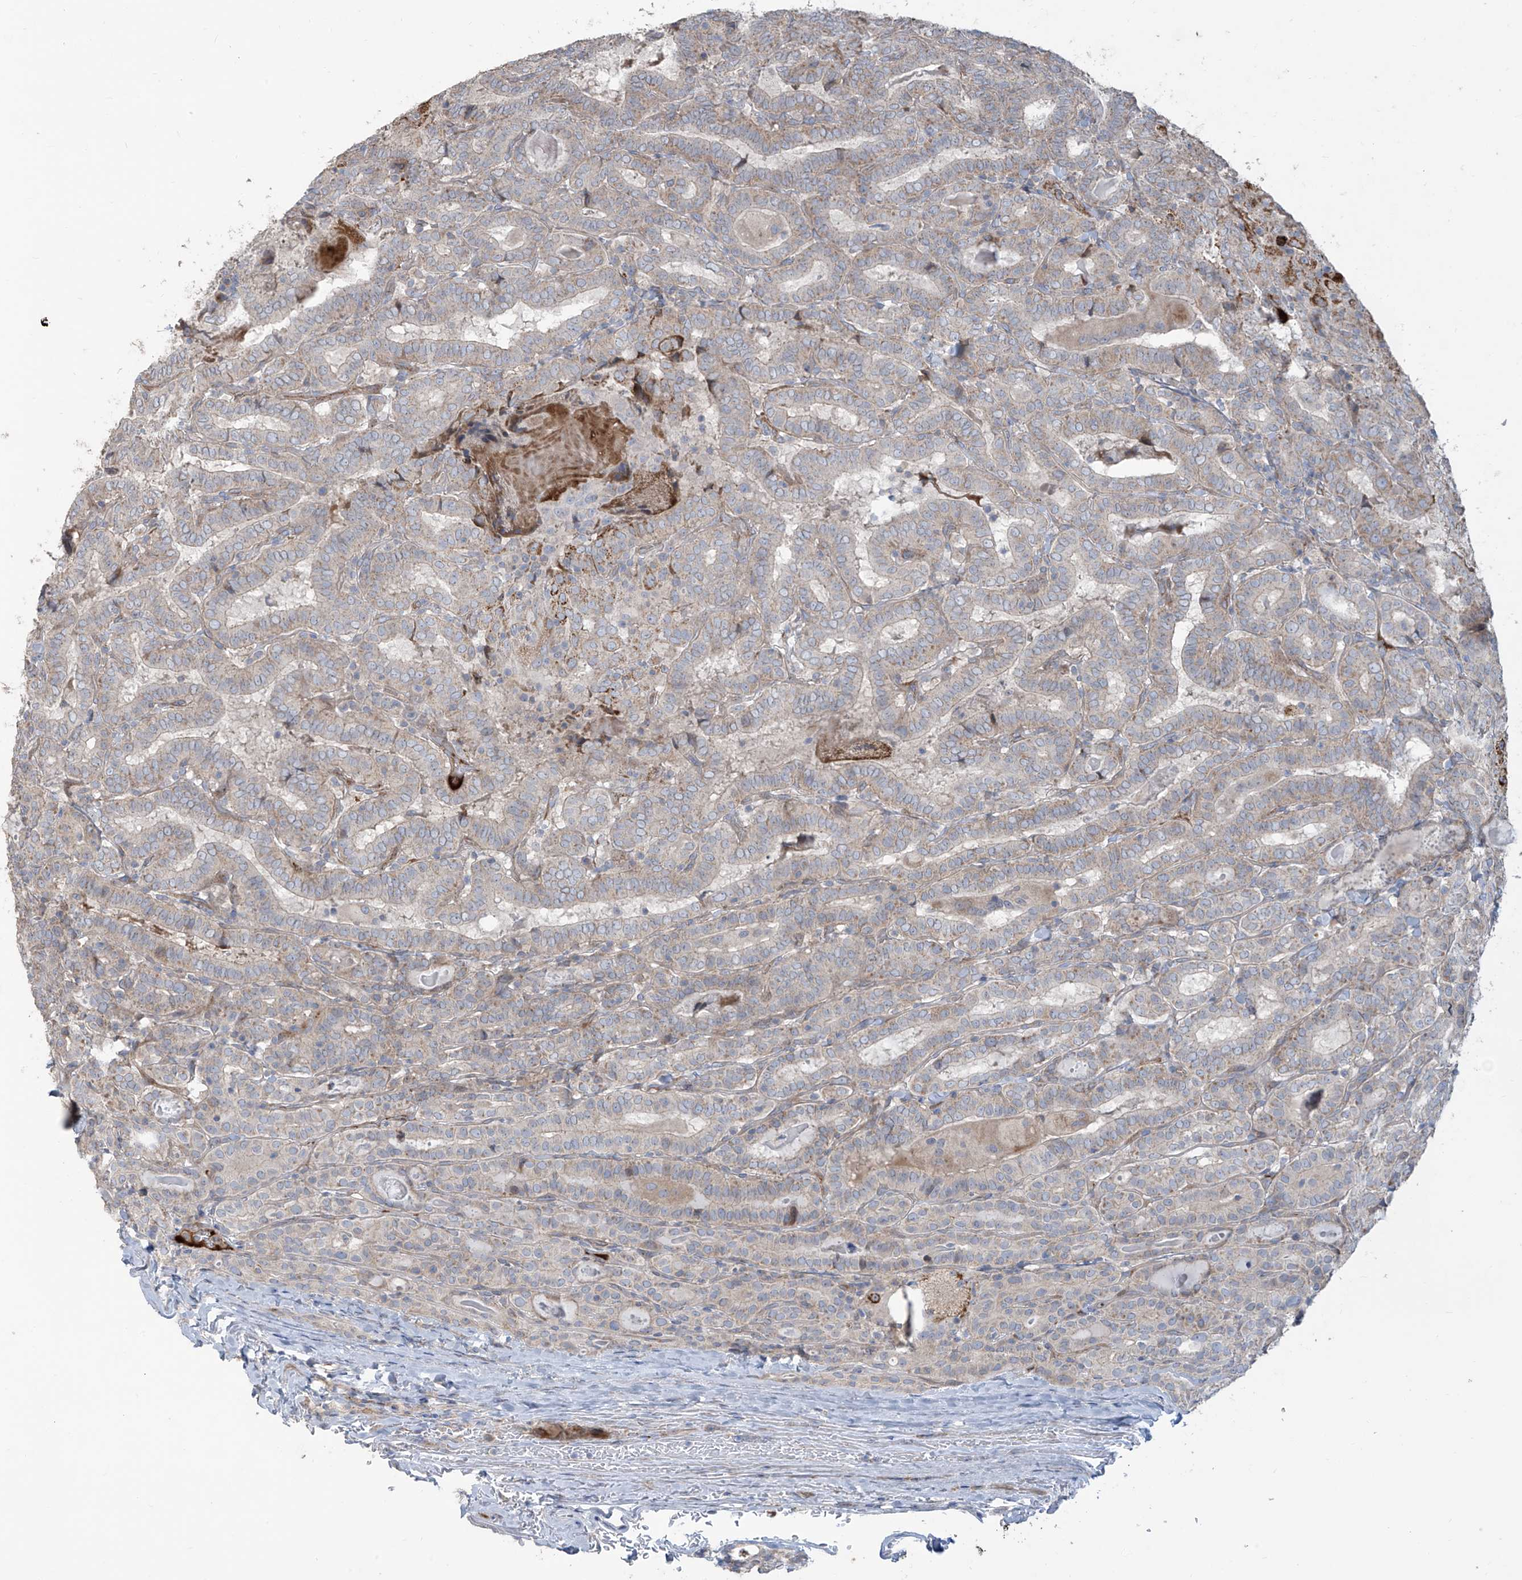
{"staining": {"intensity": "weak", "quantity": "25%-75%", "location": "cytoplasmic/membranous"}, "tissue": "thyroid cancer", "cell_type": "Tumor cells", "image_type": "cancer", "snomed": [{"axis": "morphology", "description": "Papillary adenocarcinoma, NOS"}, {"axis": "topography", "description": "Thyroid gland"}], "caption": "Papillary adenocarcinoma (thyroid) stained for a protein (brown) reveals weak cytoplasmic/membranous positive expression in approximately 25%-75% of tumor cells.", "gene": "ABTB1", "patient": {"sex": "female", "age": 72}}